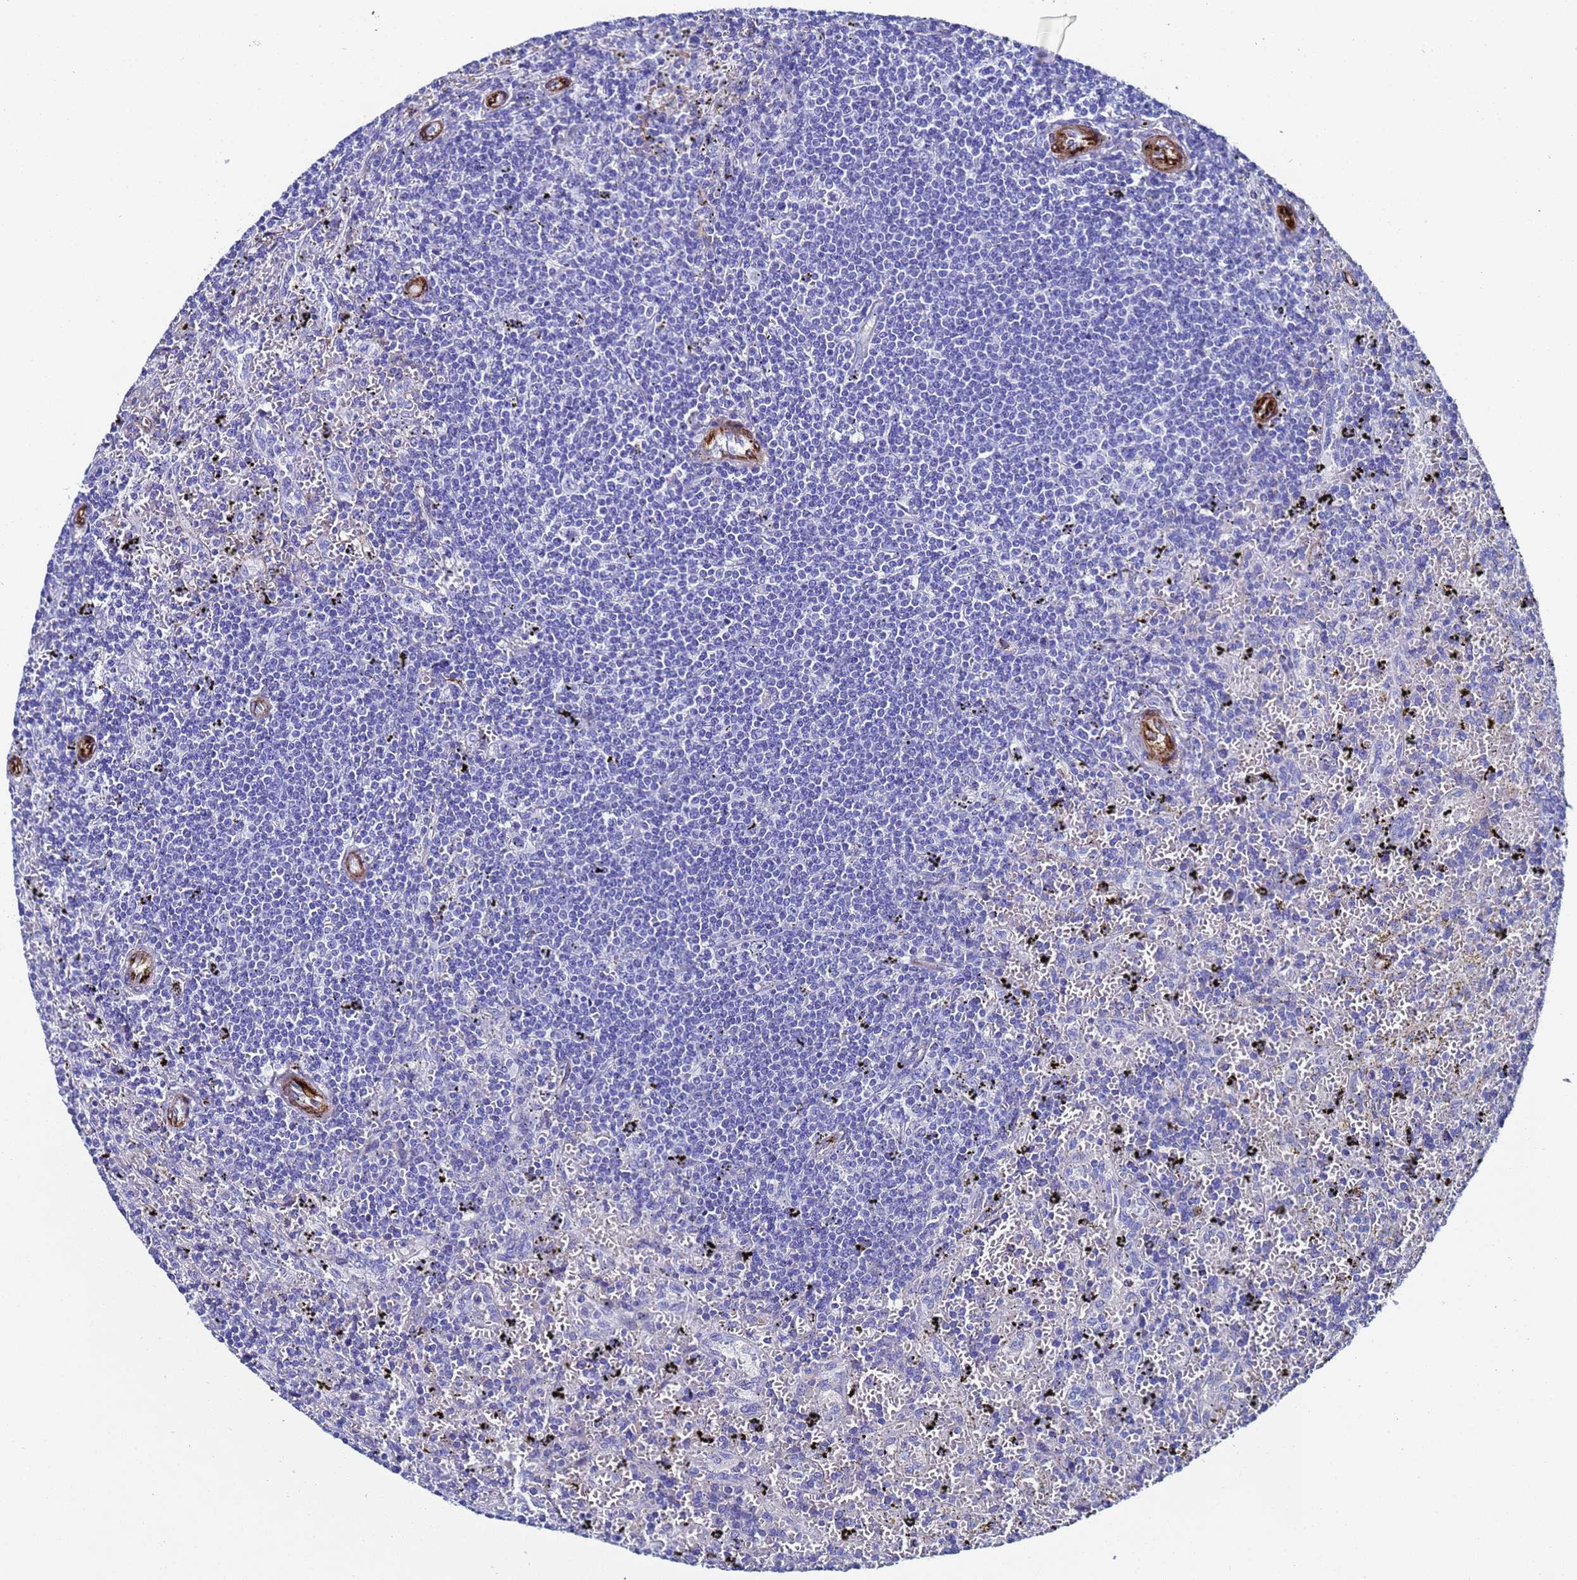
{"staining": {"intensity": "negative", "quantity": "none", "location": "none"}, "tissue": "lymphoma", "cell_type": "Tumor cells", "image_type": "cancer", "snomed": [{"axis": "morphology", "description": "Malignant lymphoma, non-Hodgkin's type, Low grade"}, {"axis": "topography", "description": "Spleen"}], "caption": "Tumor cells show no significant protein staining in lymphoma.", "gene": "ADIPOQ", "patient": {"sex": "male", "age": 76}}